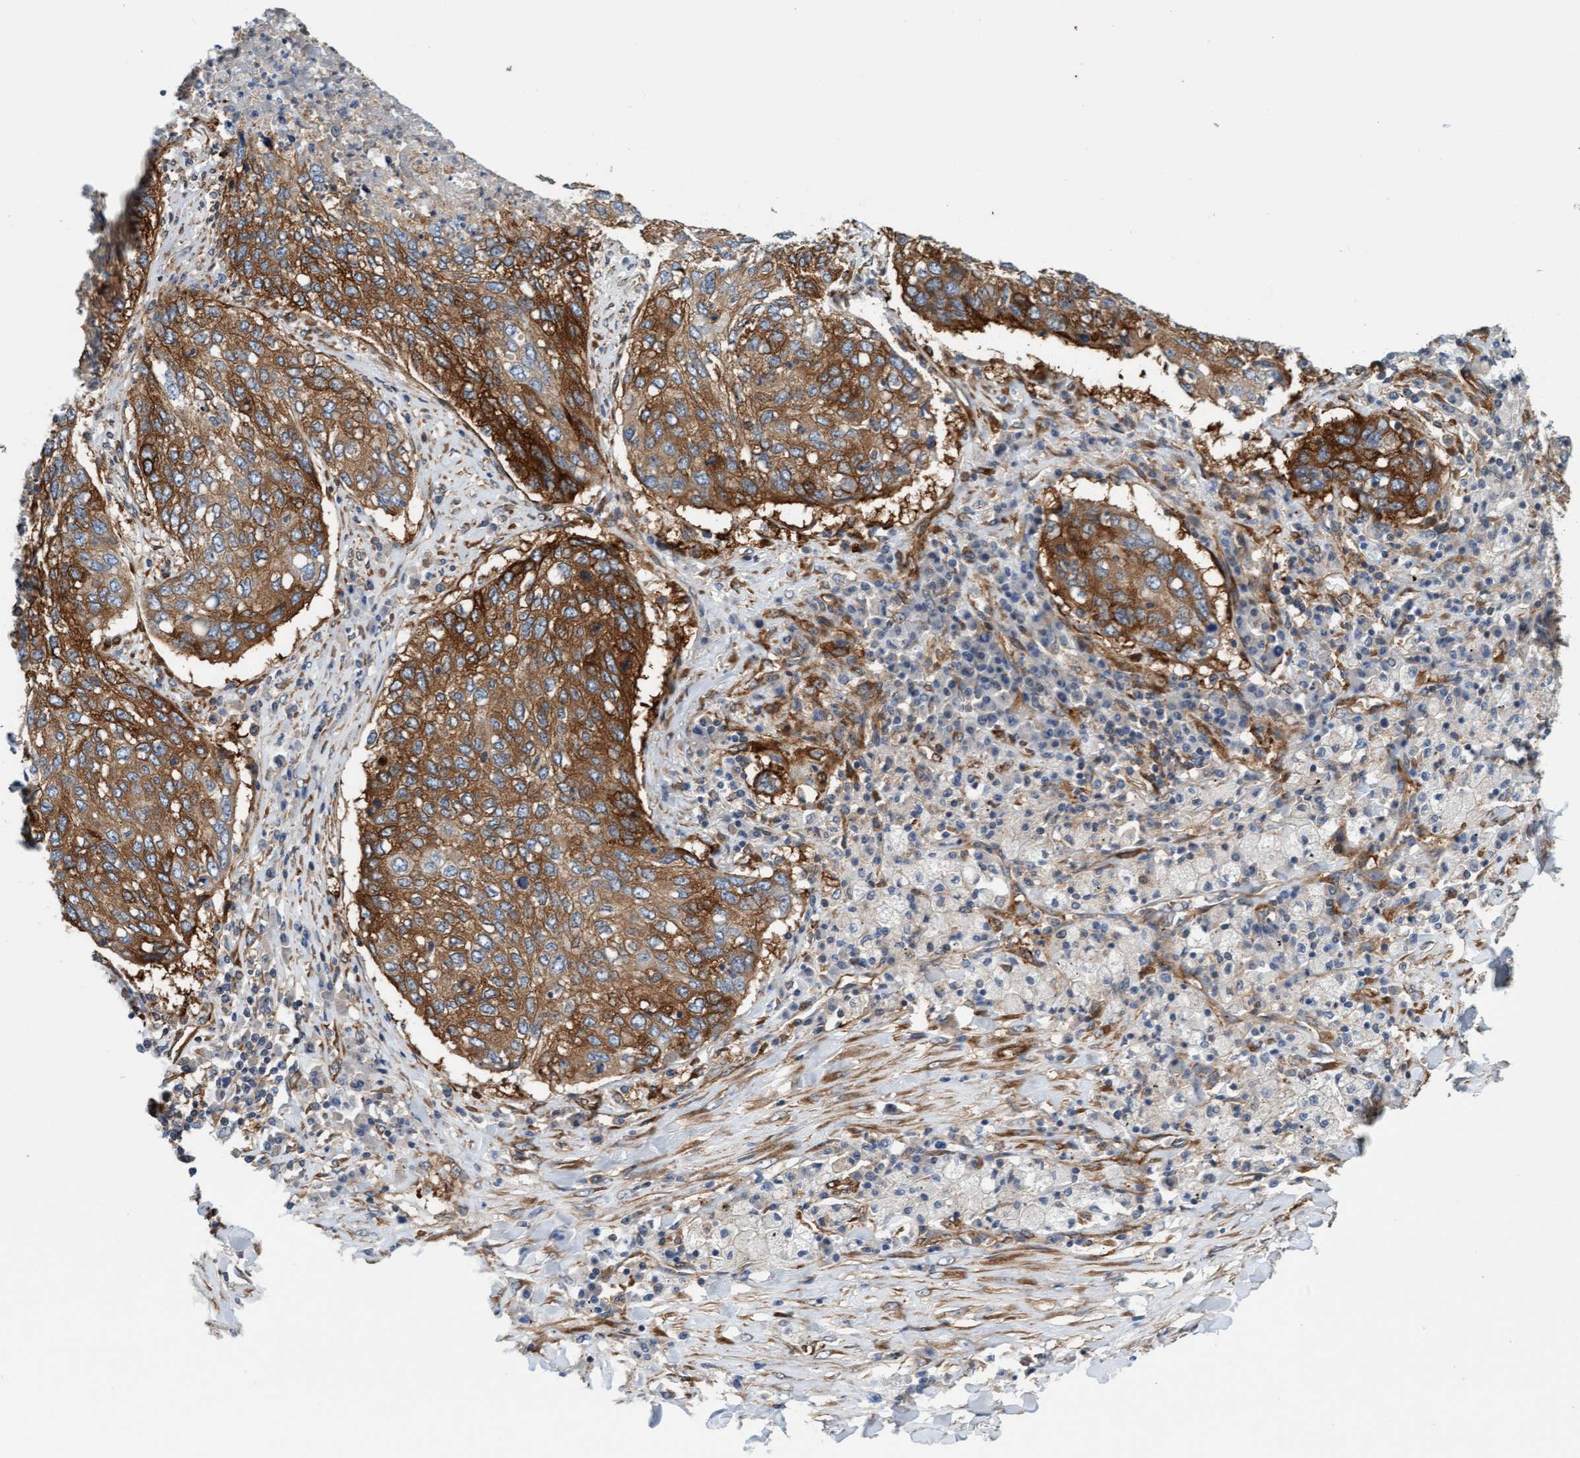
{"staining": {"intensity": "strong", "quantity": ">75%", "location": "cytoplasmic/membranous"}, "tissue": "lung cancer", "cell_type": "Tumor cells", "image_type": "cancer", "snomed": [{"axis": "morphology", "description": "Squamous cell carcinoma, NOS"}, {"axis": "topography", "description": "Lung"}], "caption": "Lung cancer (squamous cell carcinoma) stained with IHC reveals strong cytoplasmic/membranous positivity in about >75% of tumor cells. The protein of interest is shown in brown color, while the nuclei are stained blue.", "gene": "FMNL3", "patient": {"sex": "female", "age": 63}}